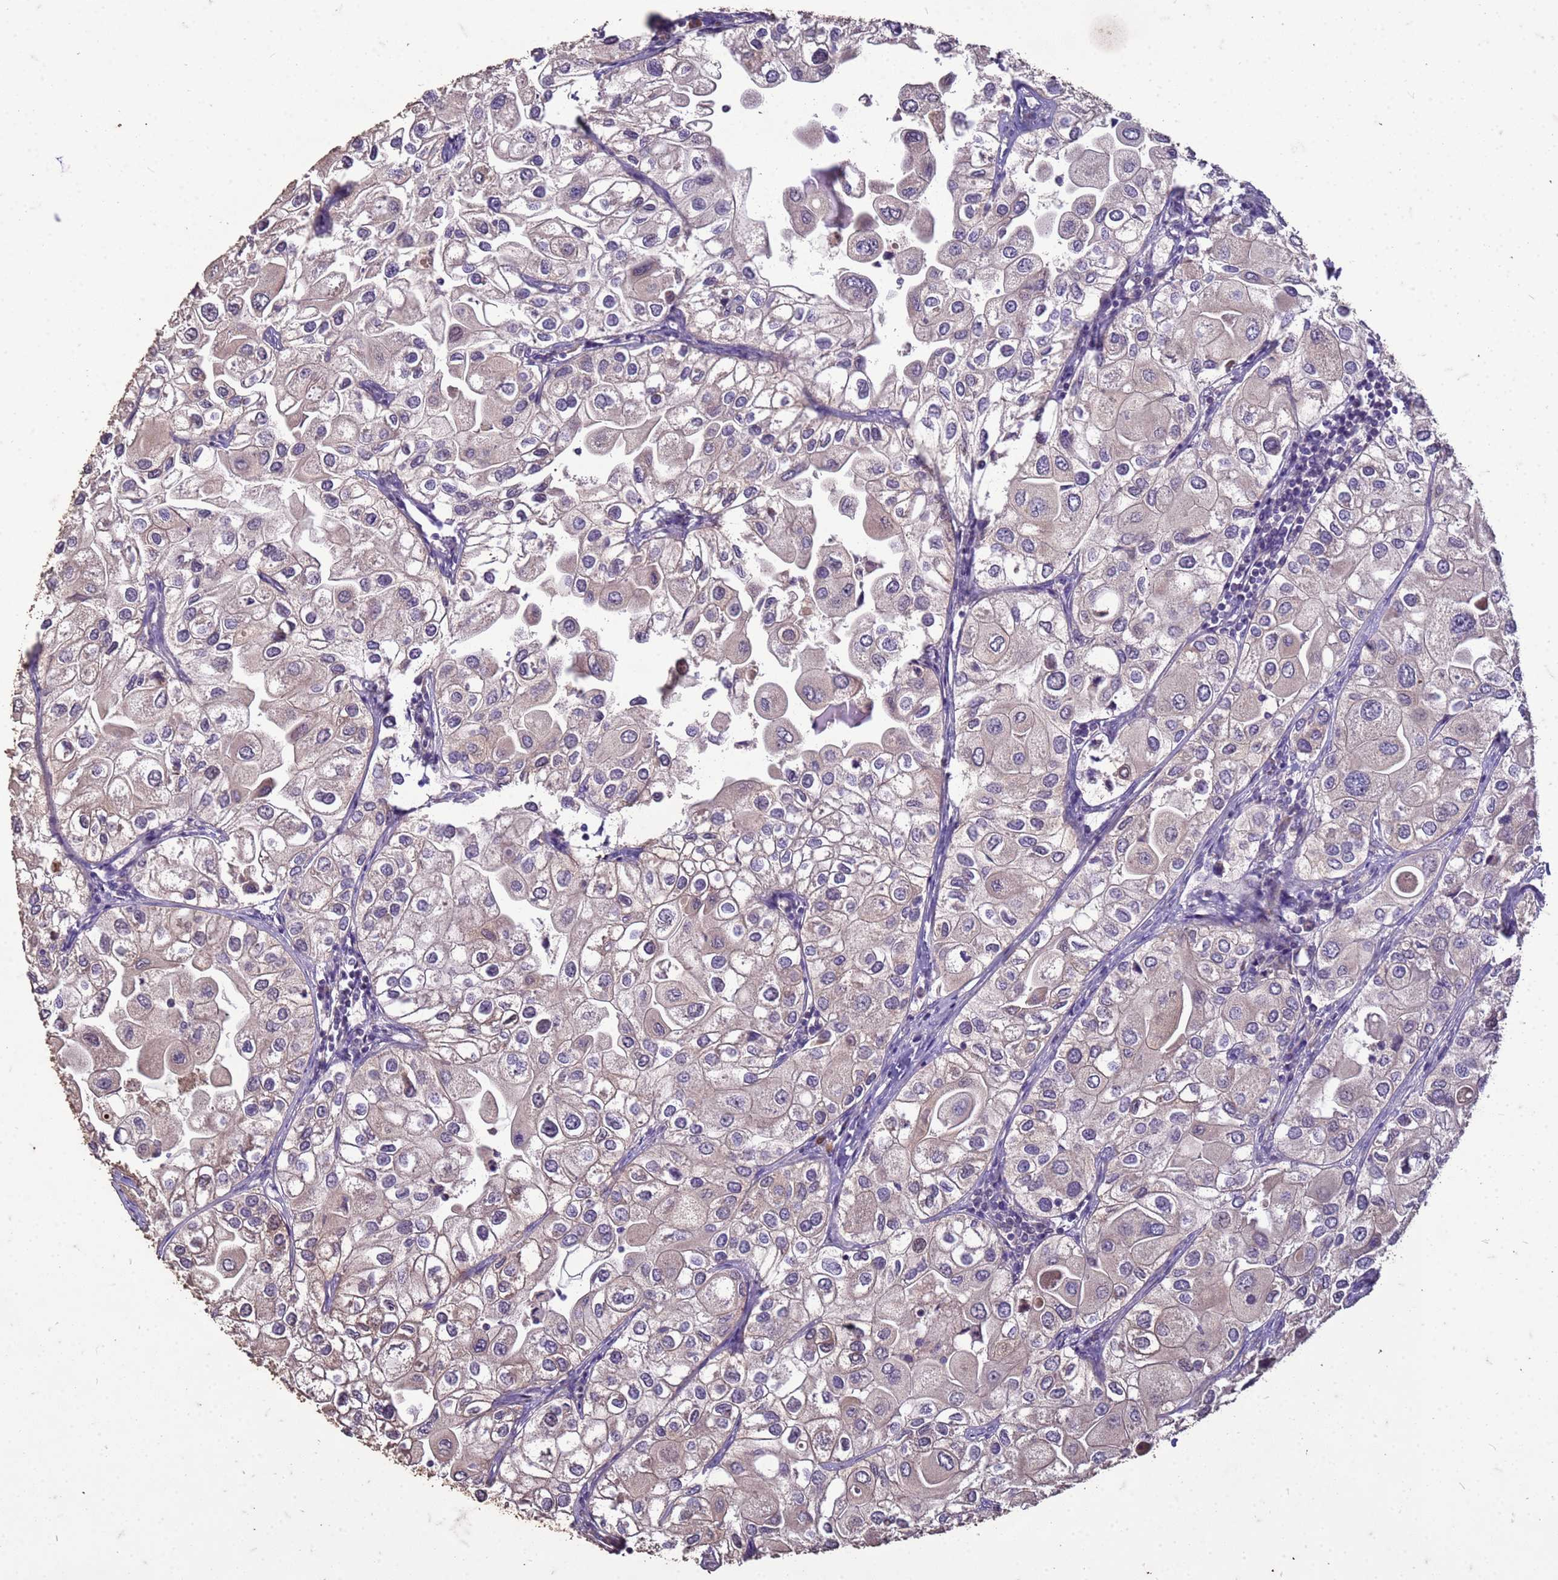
{"staining": {"intensity": "strong", "quantity": "25%-75%", "location": "cytoplasmic/membranous"}, "tissue": "urothelial cancer", "cell_type": "Tumor cells", "image_type": "cancer", "snomed": [{"axis": "morphology", "description": "Urothelial carcinoma, High grade"}, {"axis": "topography", "description": "Urinary bladder"}], "caption": "Human urothelial carcinoma (high-grade) stained with a protein marker shows strong staining in tumor cells.", "gene": "FAM184B", "patient": {"sex": "male", "age": 64}}